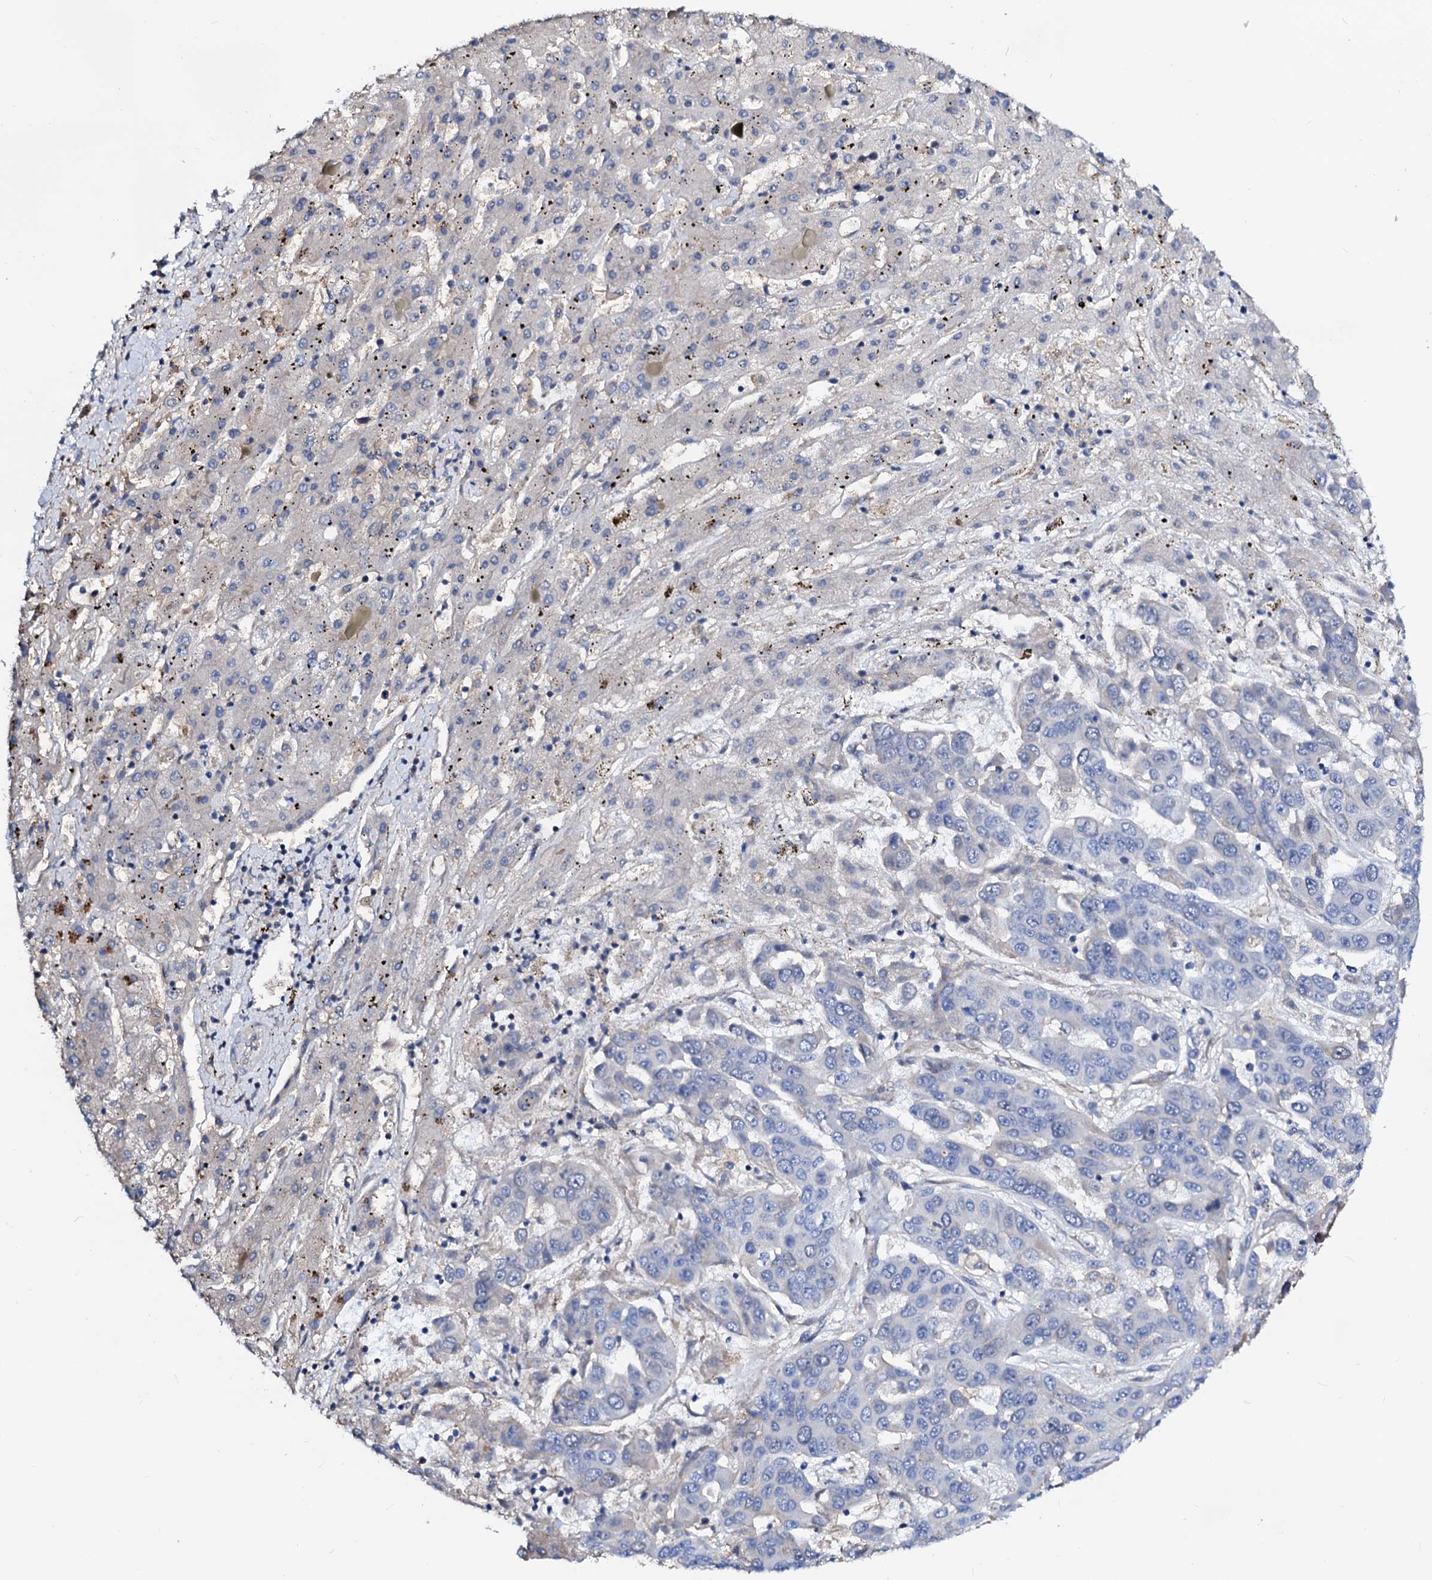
{"staining": {"intensity": "negative", "quantity": "none", "location": "none"}, "tissue": "liver cancer", "cell_type": "Tumor cells", "image_type": "cancer", "snomed": [{"axis": "morphology", "description": "Cholangiocarcinoma"}, {"axis": "topography", "description": "Liver"}], "caption": "DAB (3,3'-diaminobenzidine) immunohistochemical staining of liver cholangiocarcinoma reveals no significant expression in tumor cells.", "gene": "CSKMT", "patient": {"sex": "female", "age": 52}}